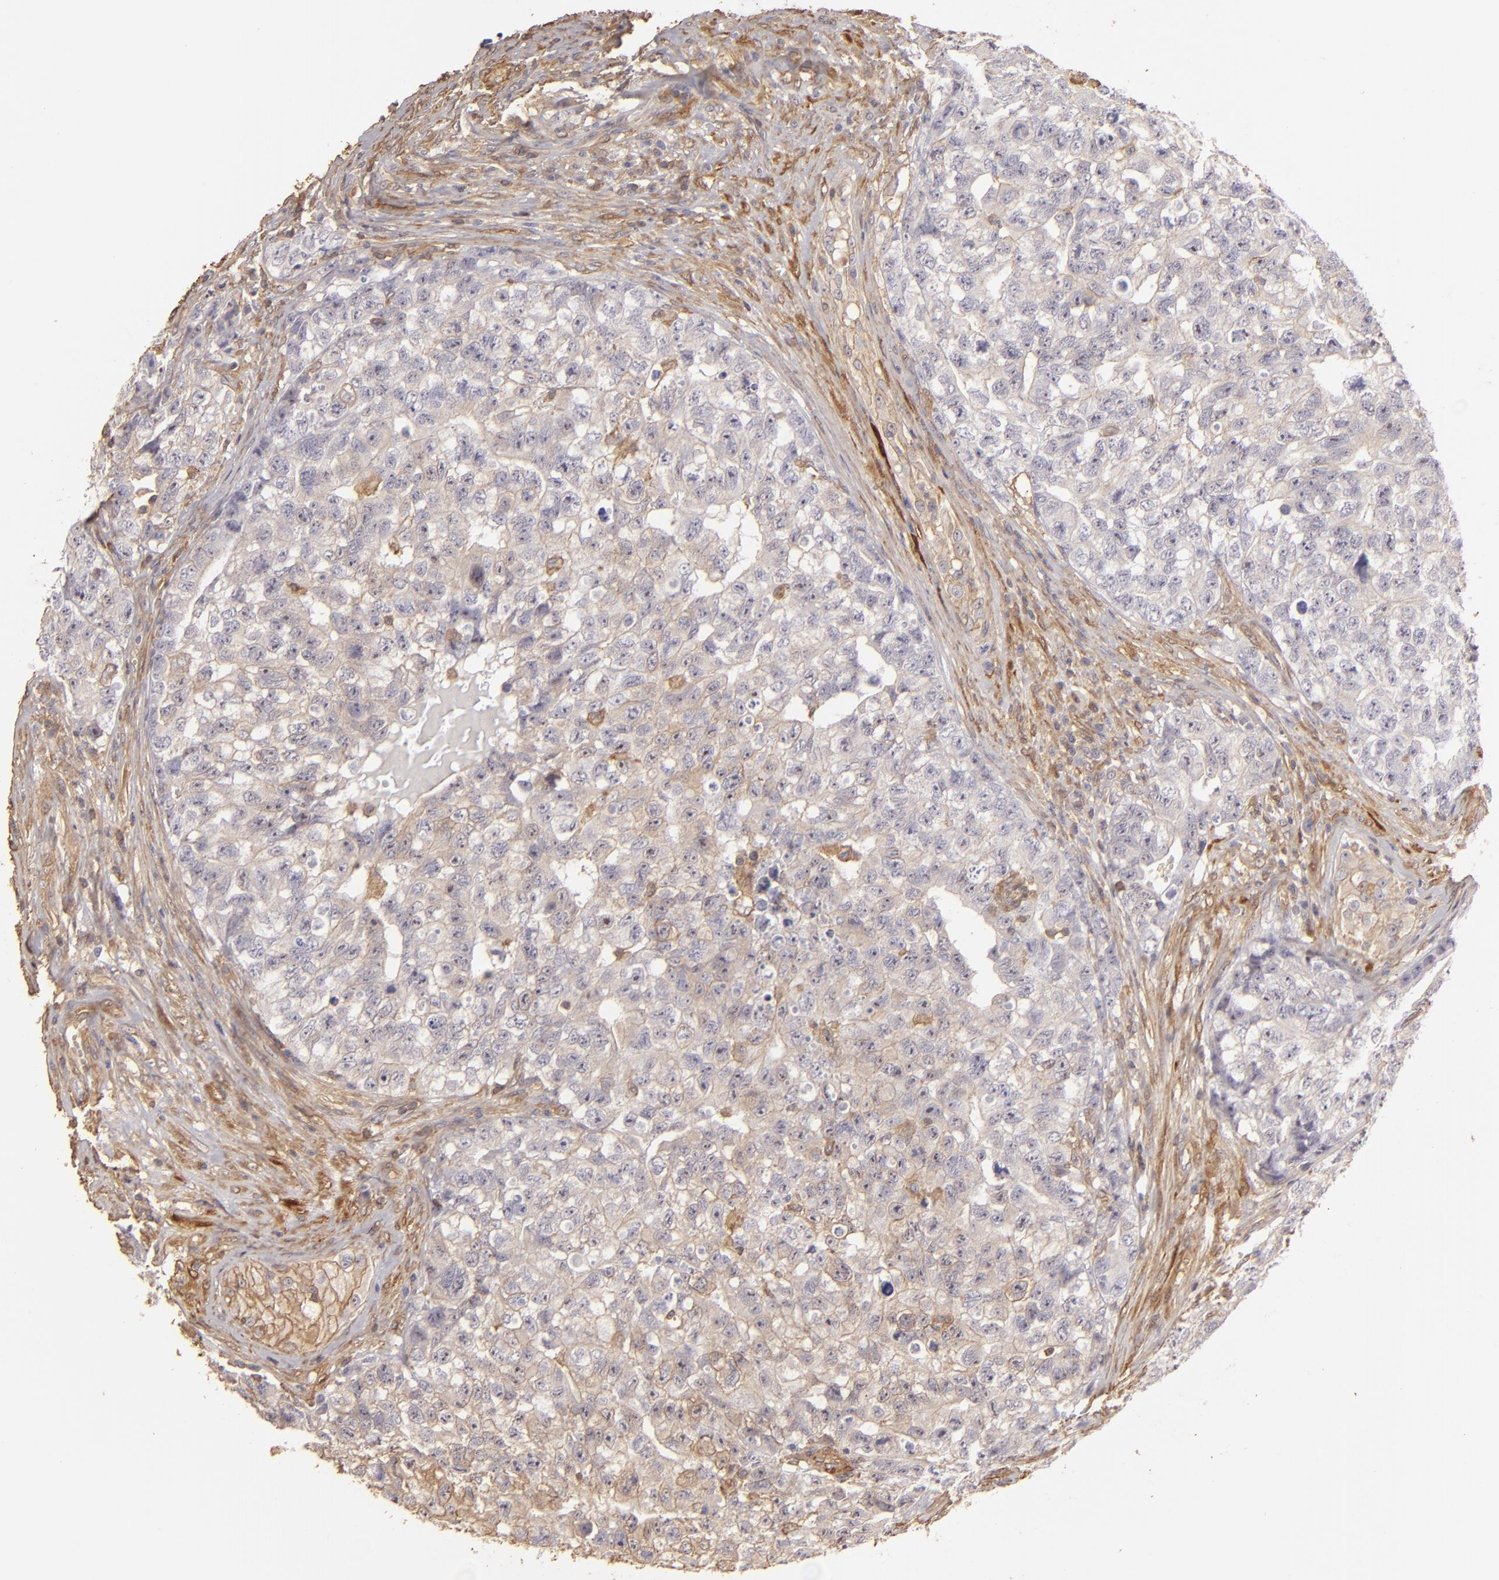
{"staining": {"intensity": "weak", "quantity": "<25%", "location": "cytoplasmic/membranous"}, "tissue": "testis cancer", "cell_type": "Tumor cells", "image_type": "cancer", "snomed": [{"axis": "morphology", "description": "Carcinoma, Embryonal, NOS"}, {"axis": "topography", "description": "Testis"}], "caption": "An image of testis cancer stained for a protein exhibits no brown staining in tumor cells.", "gene": "HSPB6", "patient": {"sex": "male", "age": 31}}